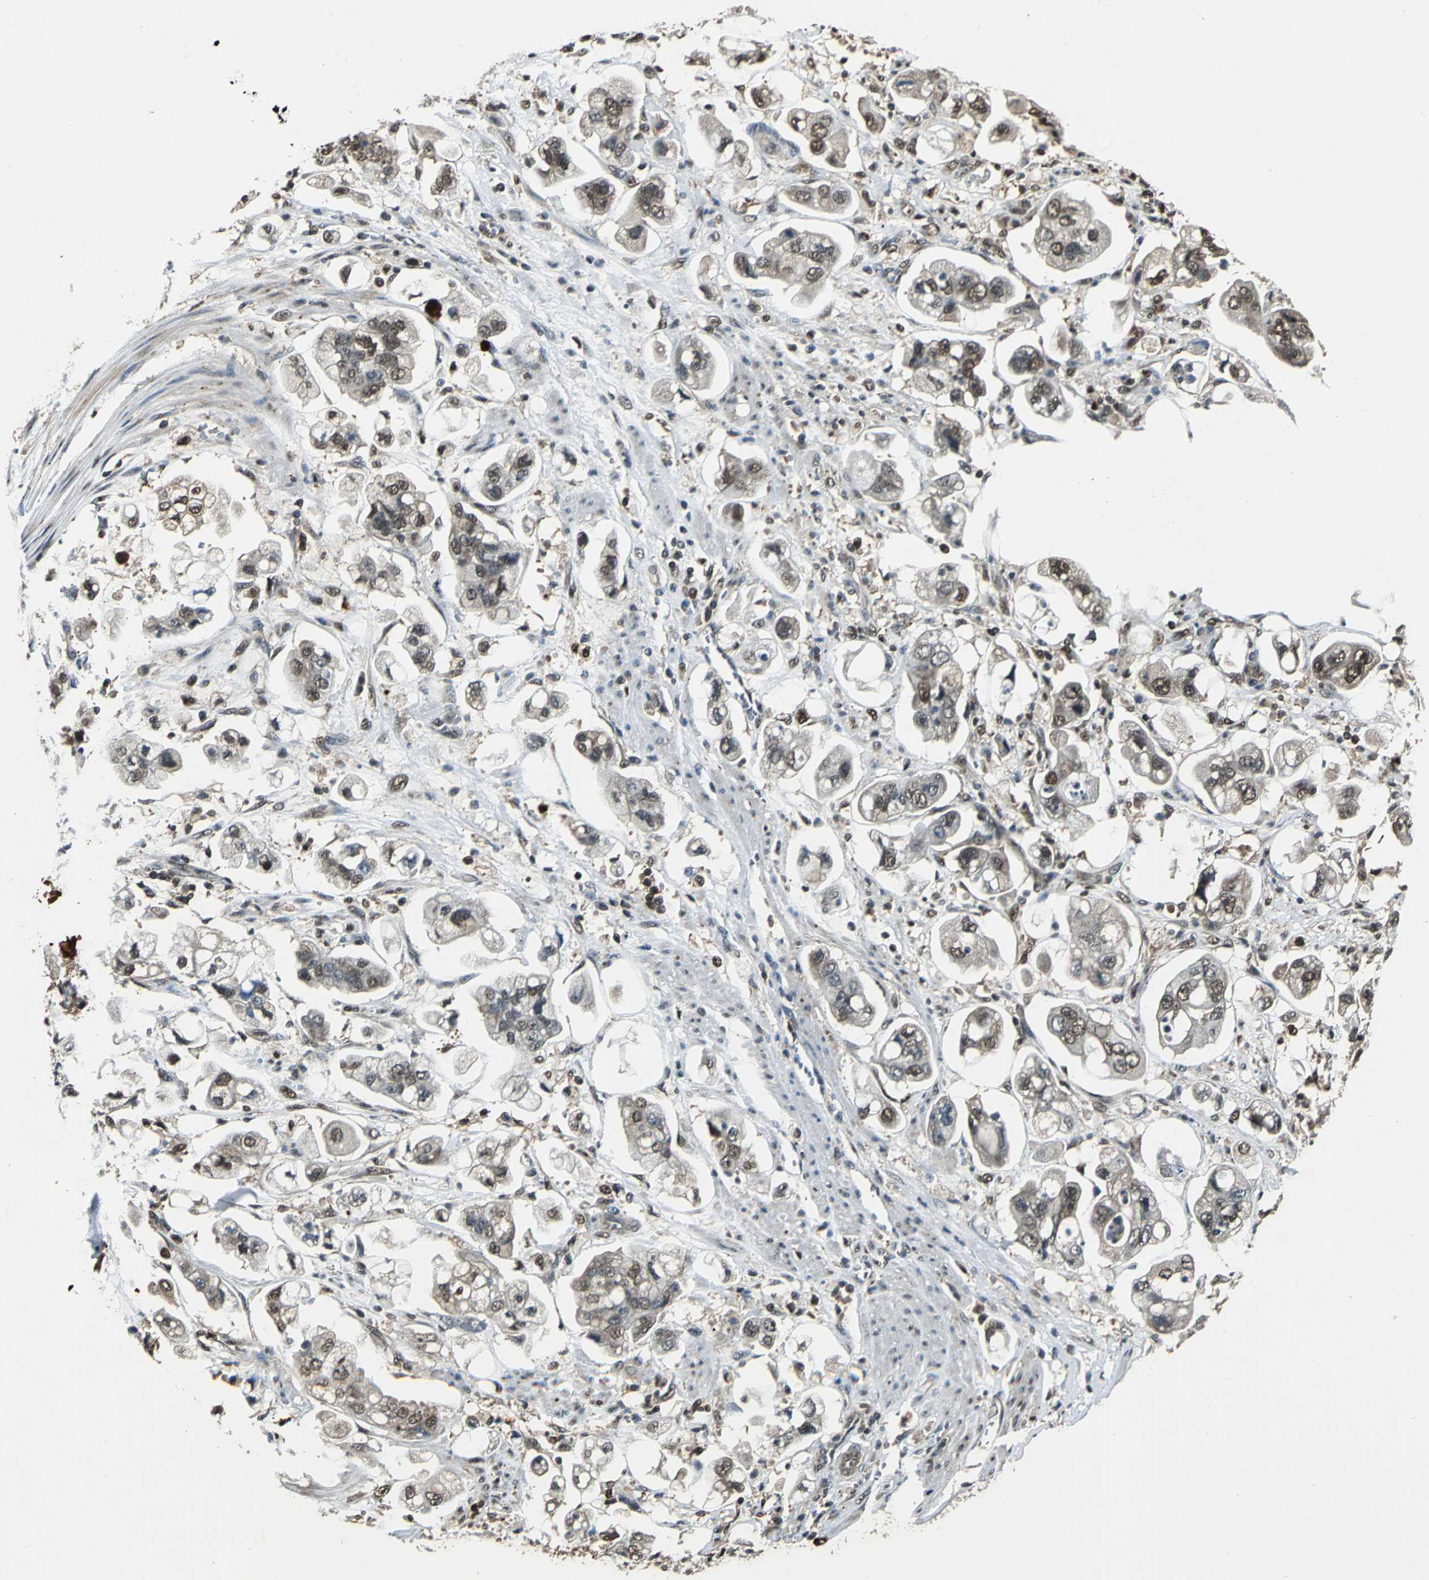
{"staining": {"intensity": "weak", "quantity": "25%-75%", "location": "cytoplasmic/membranous,nuclear"}, "tissue": "stomach cancer", "cell_type": "Tumor cells", "image_type": "cancer", "snomed": [{"axis": "morphology", "description": "Adenocarcinoma, NOS"}, {"axis": "topography", "description": "Stomach"}], "caption": "This is a micrograph of immunohistochemistry (IHC) staining of stomach cancer, which shows weak positivity in the cytoplasmic/membranous and nuclear of tumor cells.", "gene": "PPP1R13L", "patient": {"sex": "male", "age": 62}}